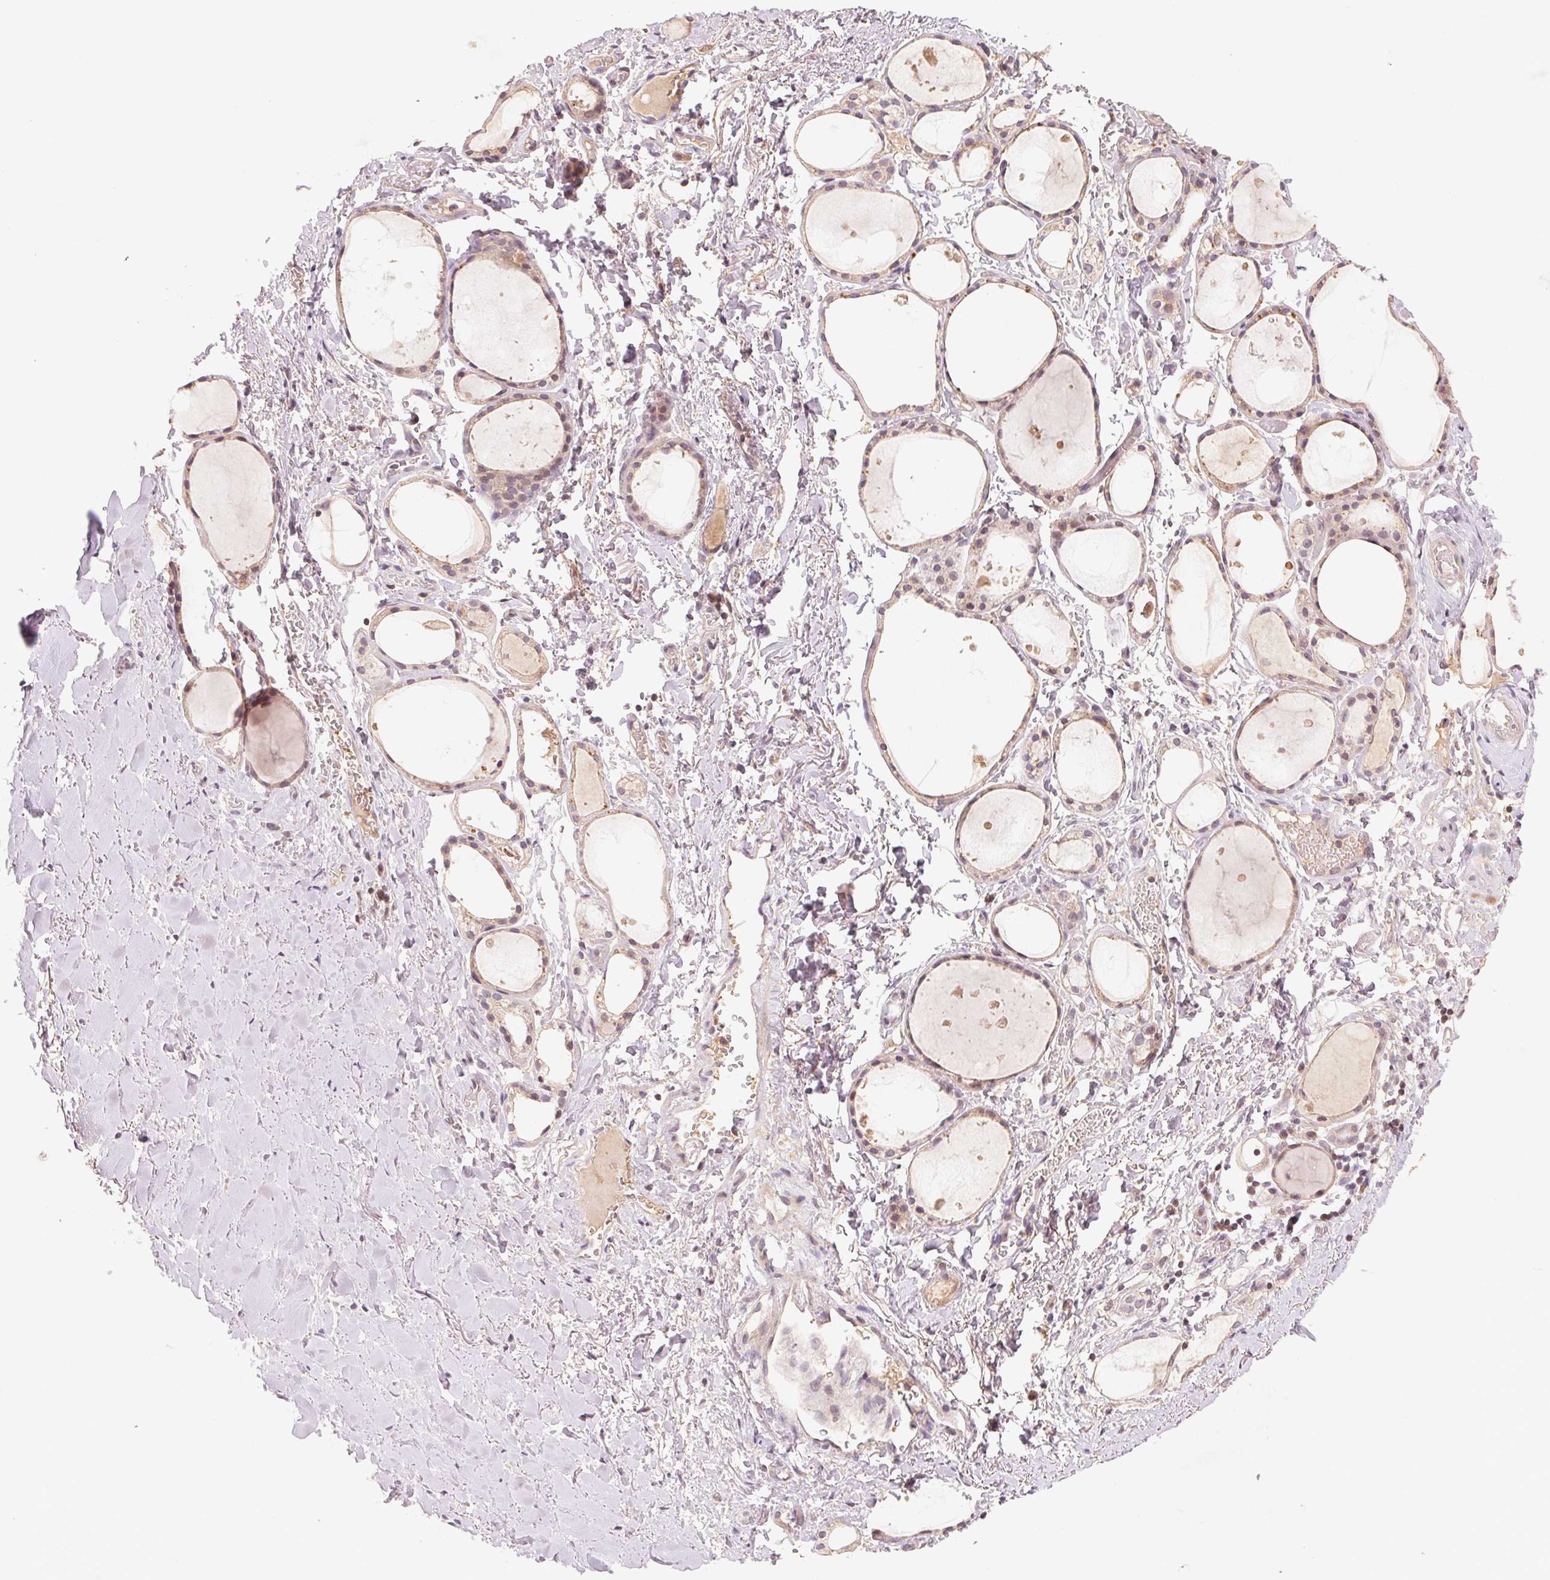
{"staining": {"intensity": "weak", "quantity": ">75%", "location": "cytoplasmic/membranous"}, "tissue": "thyroid gland", "cell_type": "Glandular cells", "image_type": "normal", "snomed": [{"axis": "morphology", "description": "Normal tissue, NOS"}, {"axis": "topography", "description": "Thyroid gland"}], "caption": "This micrograph exhibits immunohistochemistry (IHC) staining of normal human thyroid gland, with low weak cytoplasmic/membranous expression in approximately >75% of glandular cells.", "gene": "BNIP5", "patient": {"sex": "male", "age": 68}}